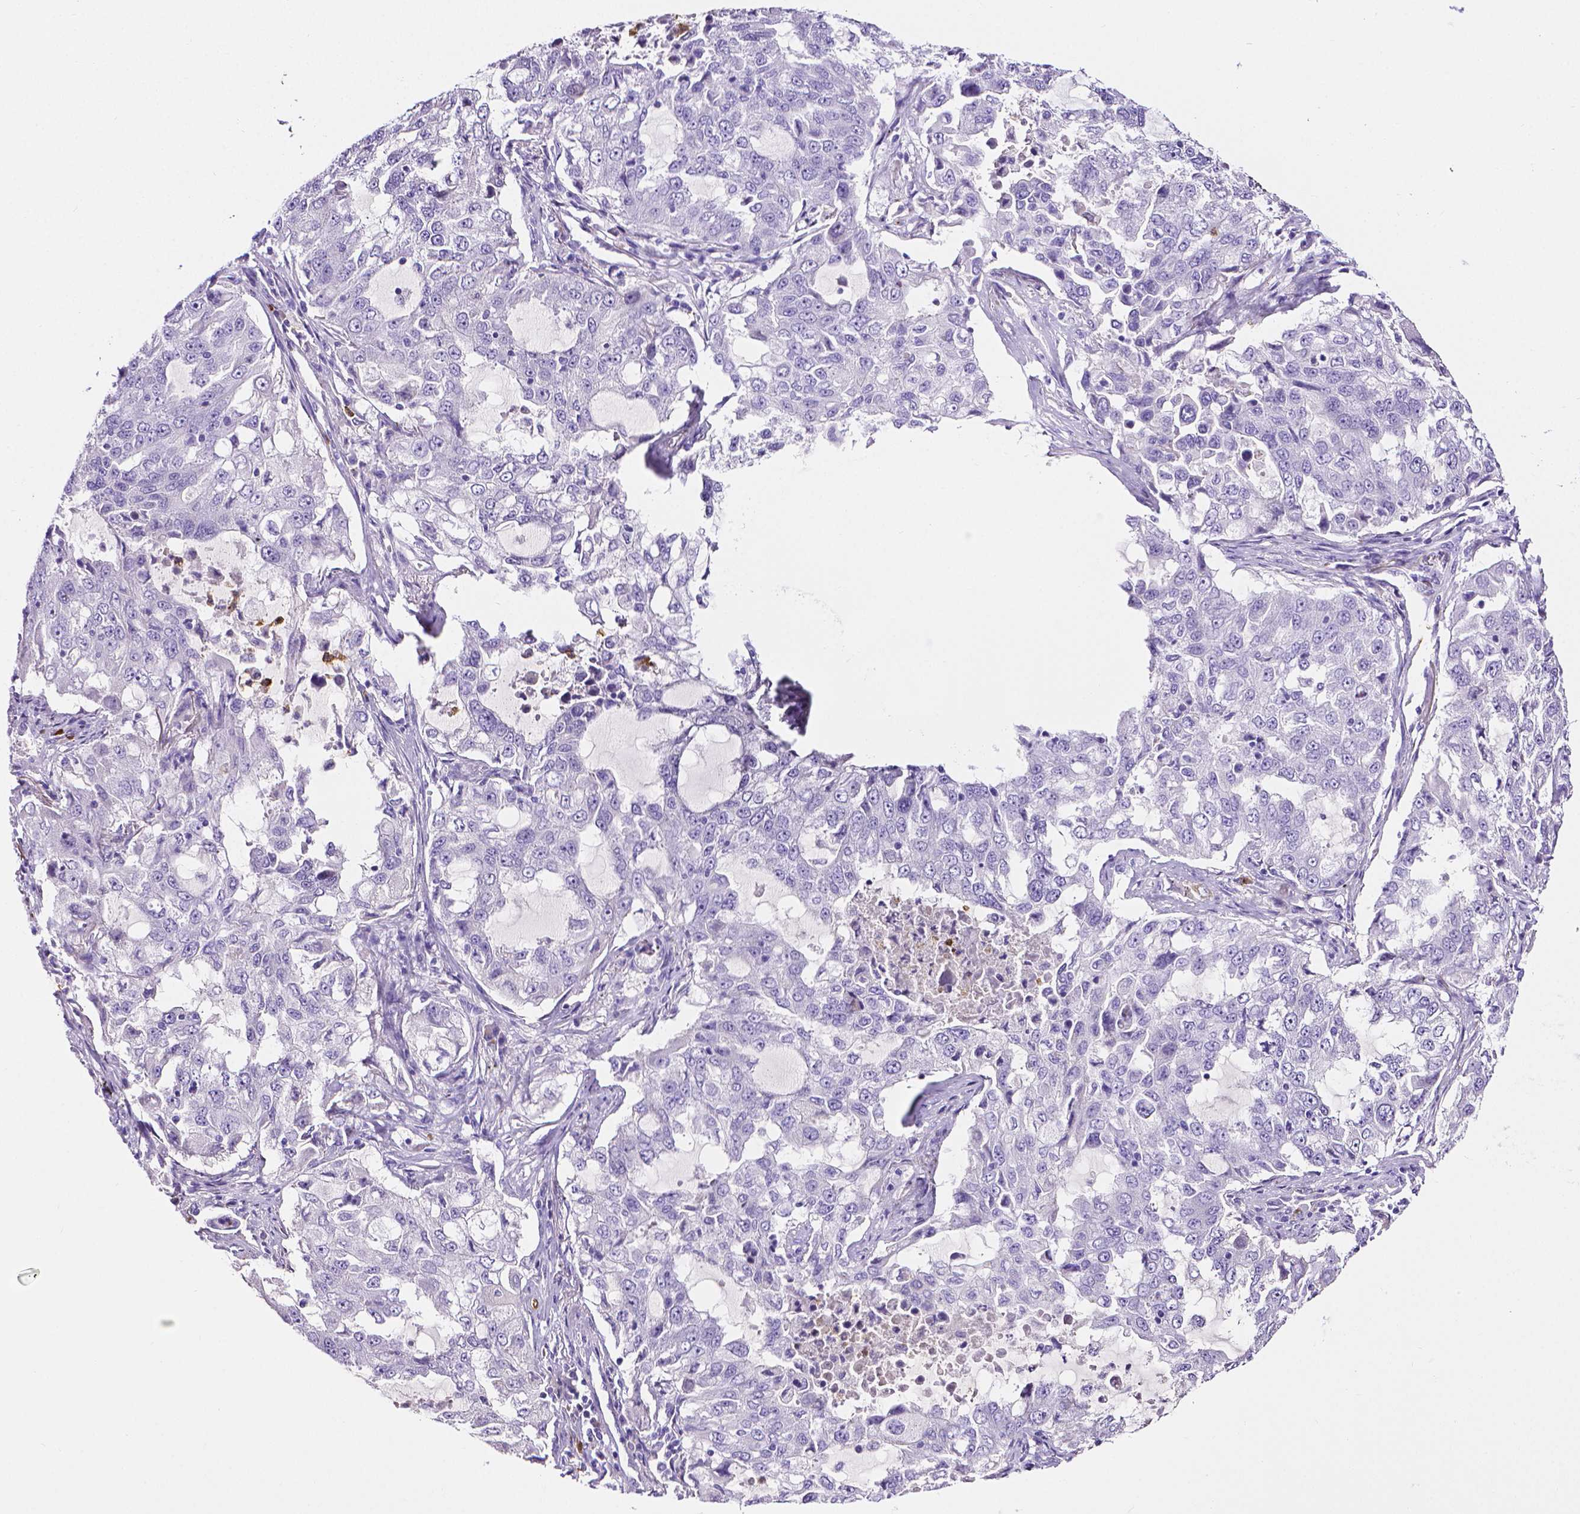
{"staining": {"intensity": "negative", "quantity": "none", "location": "none"}, "tissue": "lung cancer", "cell_type": "Tumor cells", "image_type": "cancer", "snomed": [{"axis": "morphology", "description": "Adenocarcinoma, NOS"}, {"axis": "topography", "description": "Lung"}], "caption": "Lung cancer (adenocarcinoma) stained for a protein using immunohistochemistry (IHC) exhibits no expression tumor cells.", "gene": "MMP9", "patient": {"sex": "female", "age": 61}}